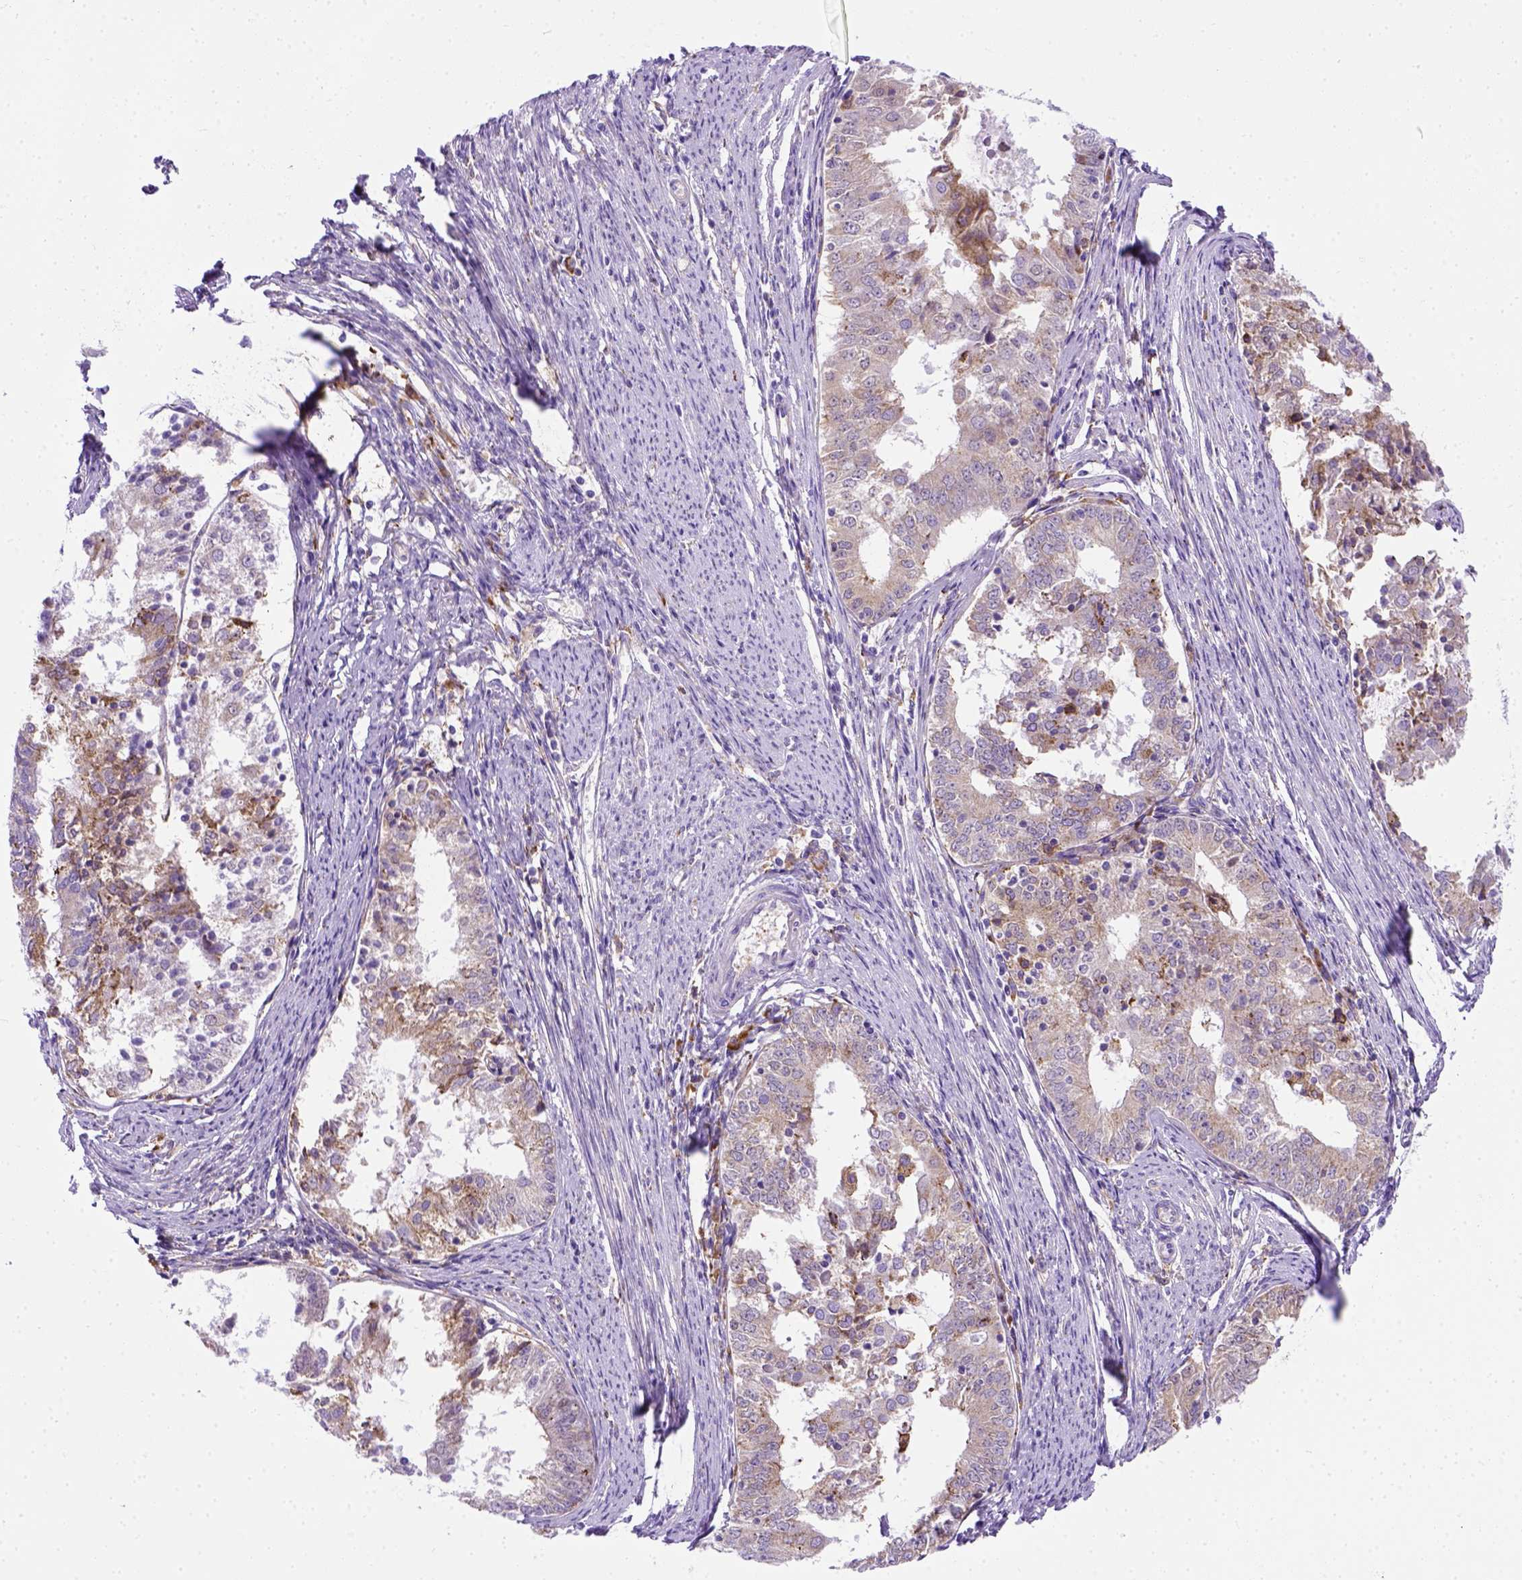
{"staining": {"intensity": "moderate", "quantity": "25%-75%", "location": "cytoplasmic/membranous"}, "tissue": "endometrial cancer", "cell_type": "Tumor cells", "image_type": "cancer", "snomed": [{"axis": "morphology", "description": "Adenocarcinoma, NOS"}, {"axis": "topography", "description": "Endometrium"}], "caption": "Immunohistochemistry (DAB) staining of human endometrial cancer (adenocarcinoma) reveals moderate cytoplasmic/membranous protein expression in approximately 25%-75% of tumor cells. The staining is performed using DAB brown chromogen to label protein expression. The nuclei are counter-stained blue using hematoxylin.", "gene": "PLK4", "patient": {"sex": "female", "age": 57}}